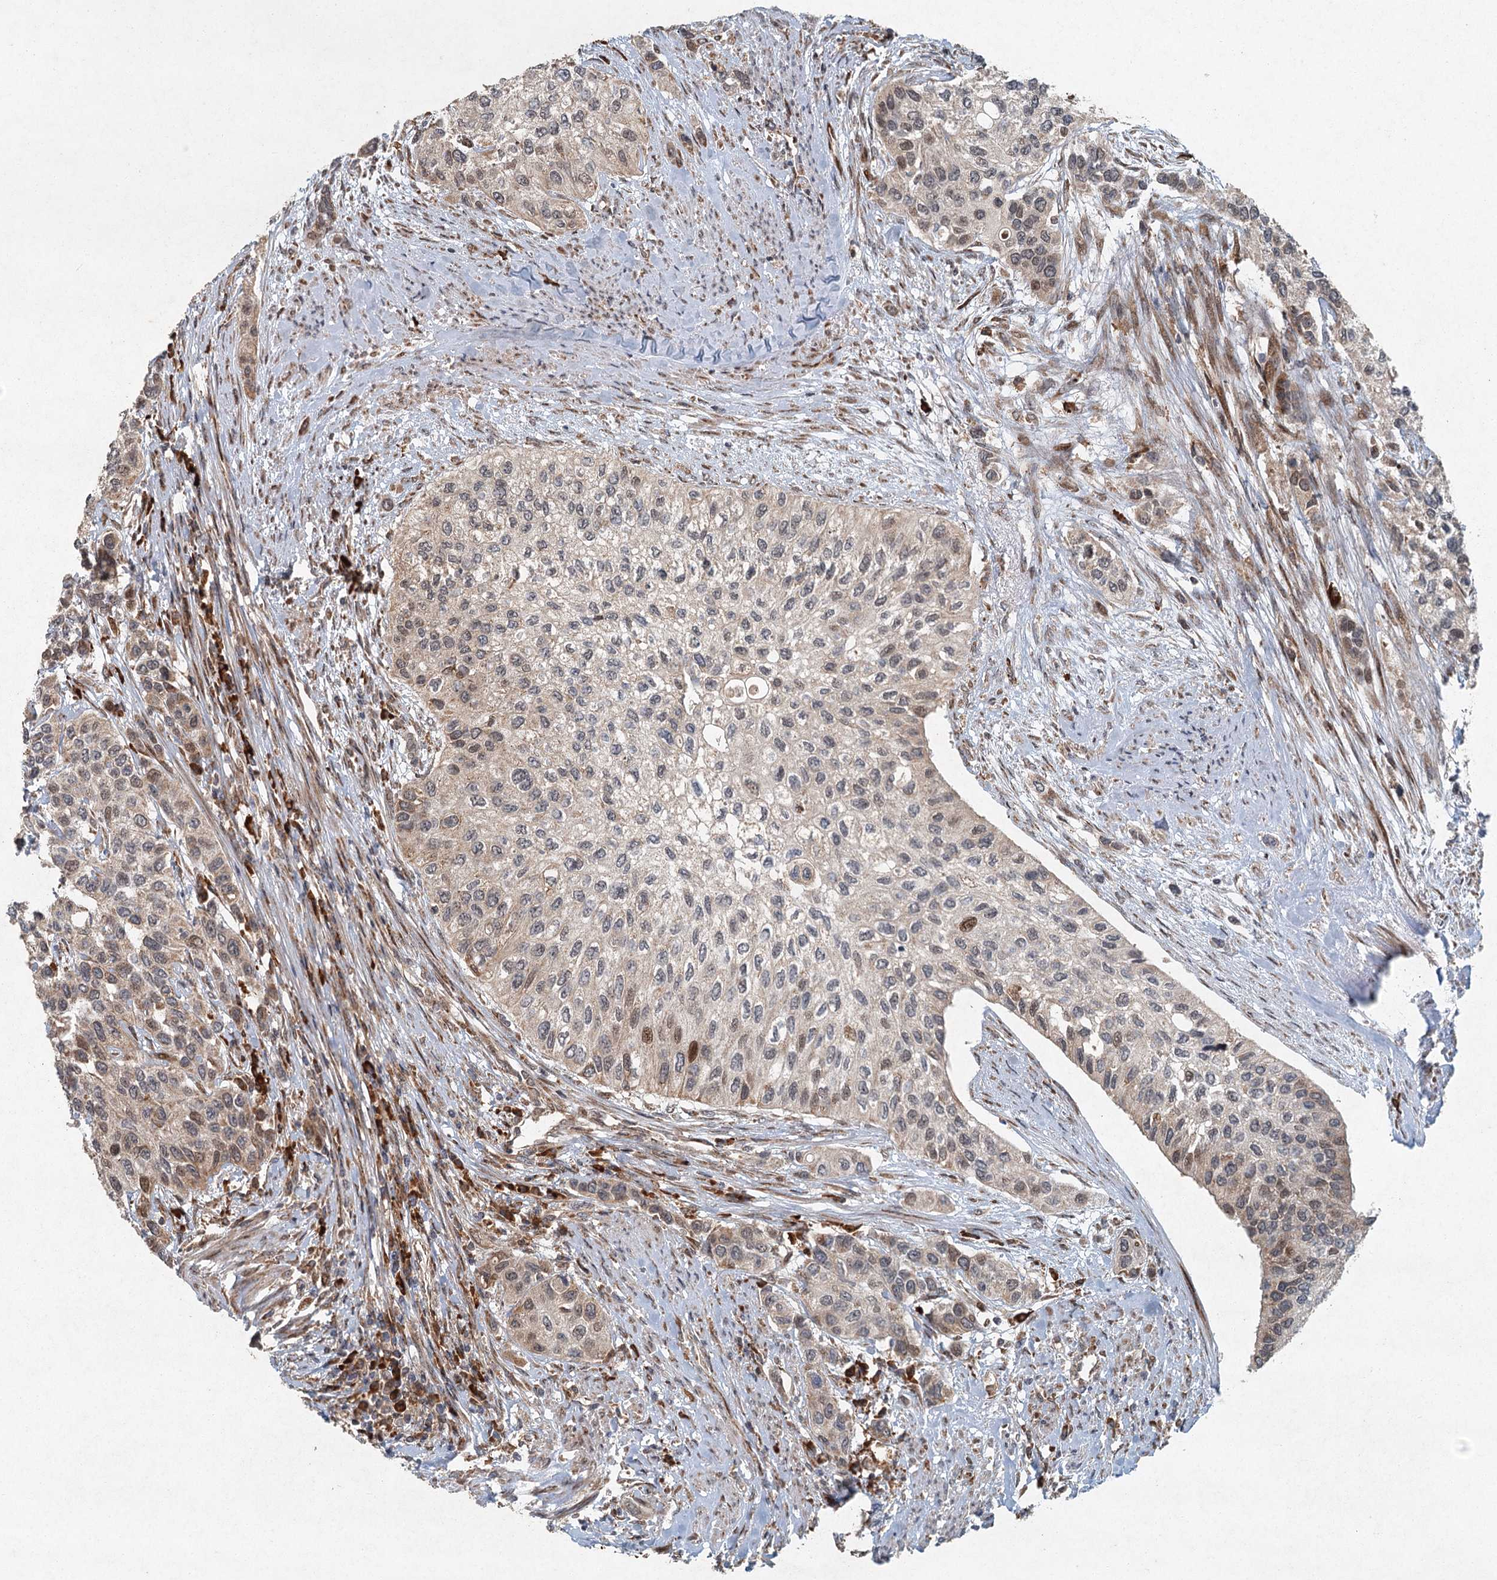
{"staining": {"intensity": "moderate", "quantity": "<25%", "location": "cytoplasmic/membranous,nuclear"}, "tissue": "urothelial cancer", "cell_type": "Tumor cells", "image_type": "cancer", "snomed": [{"axis": "morphology", "description": "Normal tissue, NOS"}, {"axis": "morphology", "description": "Urothelial carcinoma, High grade"}, {"axis": "topography", "description": "Vascular tissue"}, {"axis": "topography", "description": "Urinary bladder"}], "caption": "Brown immunohistochemical staining in human high-grade urothelial carcinoma demonstrates moderate cytoplasmic/membranous and nuclear staining in approximately <25% of tumor cells.", "gene": "SRPX2", "patient": {"sex": "female", "age": 56}}